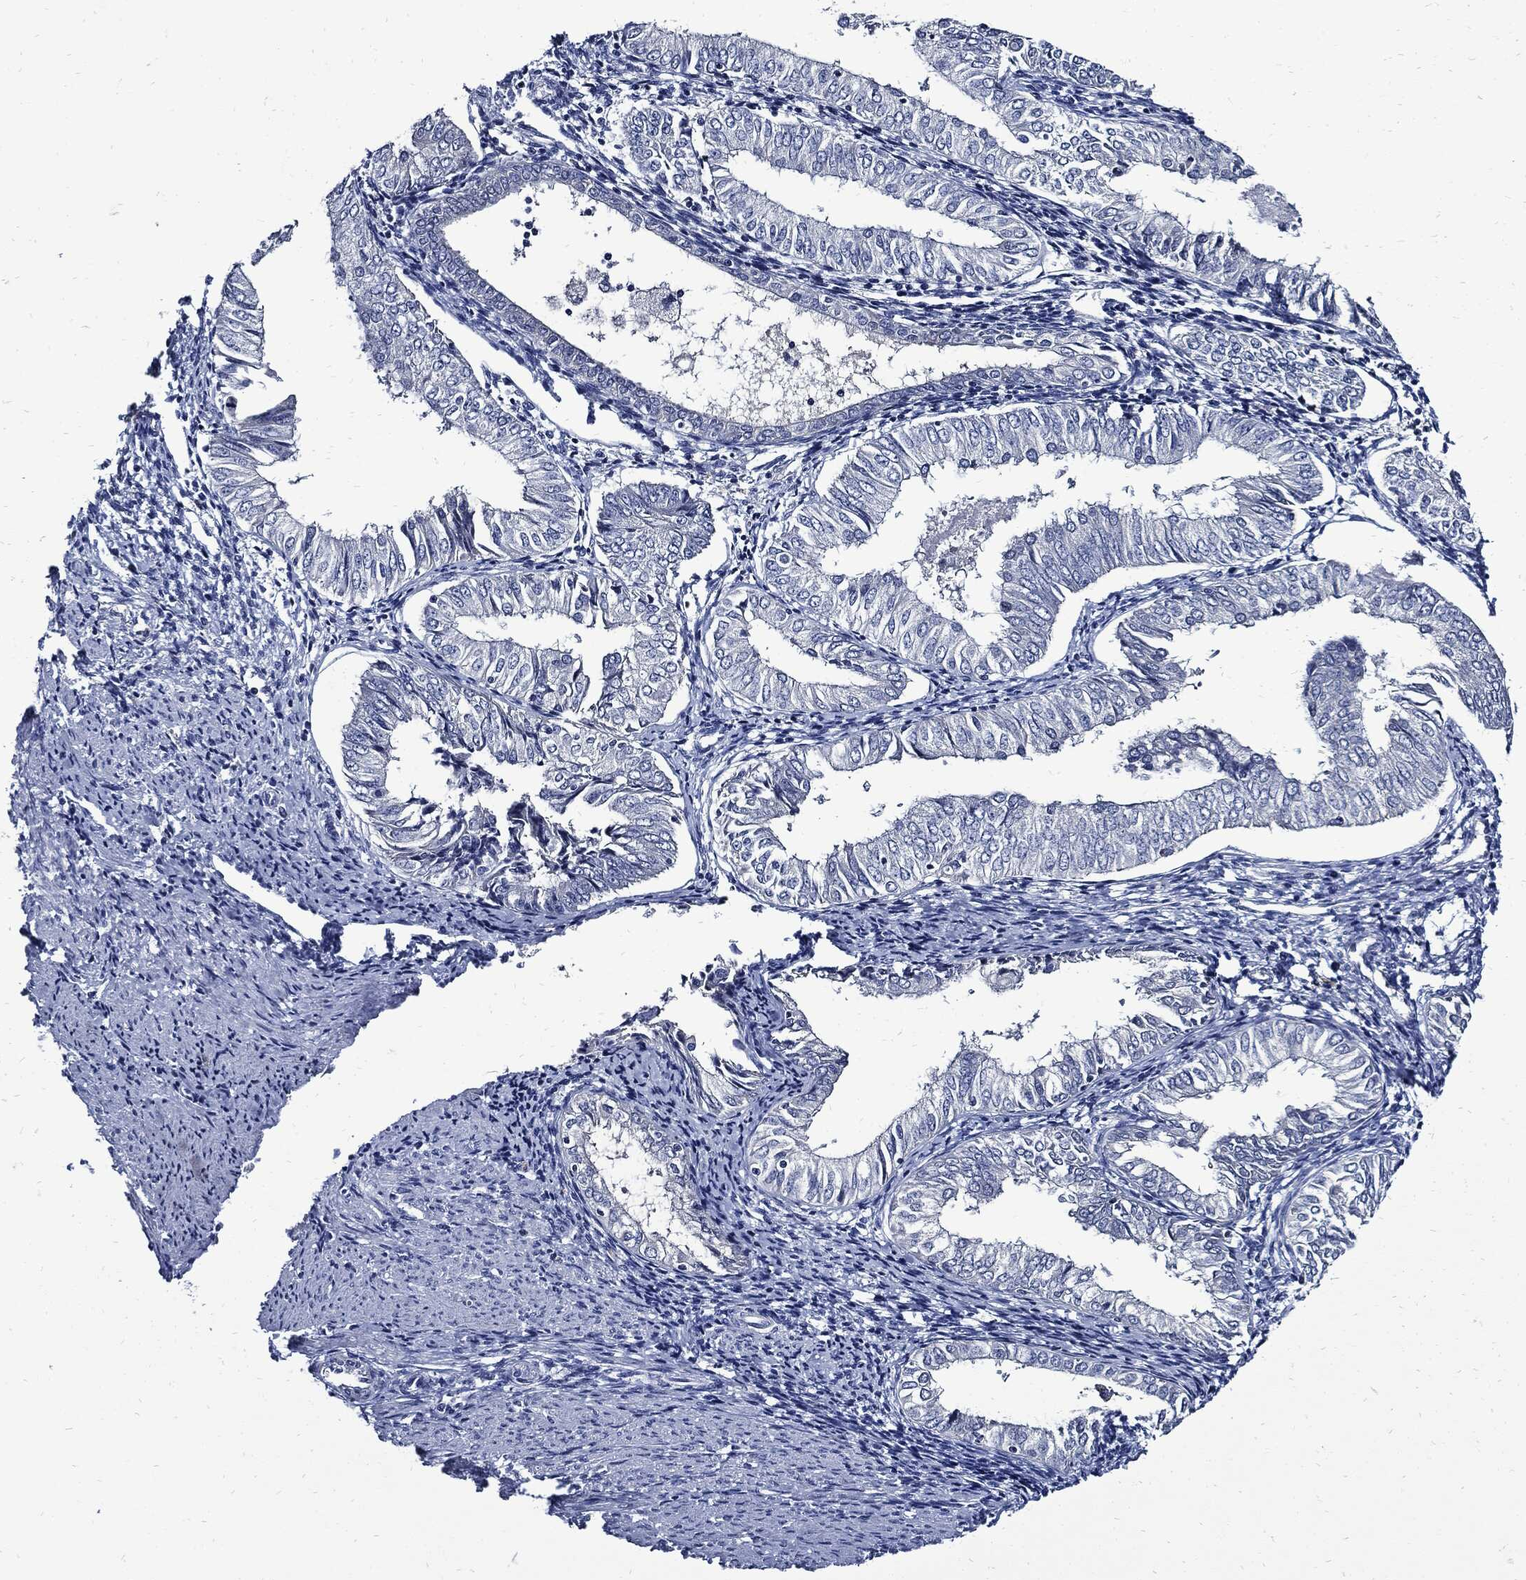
{"staining": {"intensity": "negative", "quantity": "none", "location": "none"}, "tissue": "endometrial cancer", "cell_type": "Tumor cells", "image_type": "cancer", "snomed": [{"axis": "morphology", "description": "Adenocarcinoma, NOS"}, {"axis": "topography", "description": "Endometrium"}], "caption": "High power microscopy image of an immunohistochemistry (IHC) image of endometrial cancer, revealing no significant expression in tumor cells. Brightfield microscopy of immunohistochemistry (IHC) stained with DAB (3,3'-diaminobenzidine) (brown) and hematoxylin (blue), captured at high magnification.", "gene": "CPE", "patient": {"sex": "female", "age": 53}}